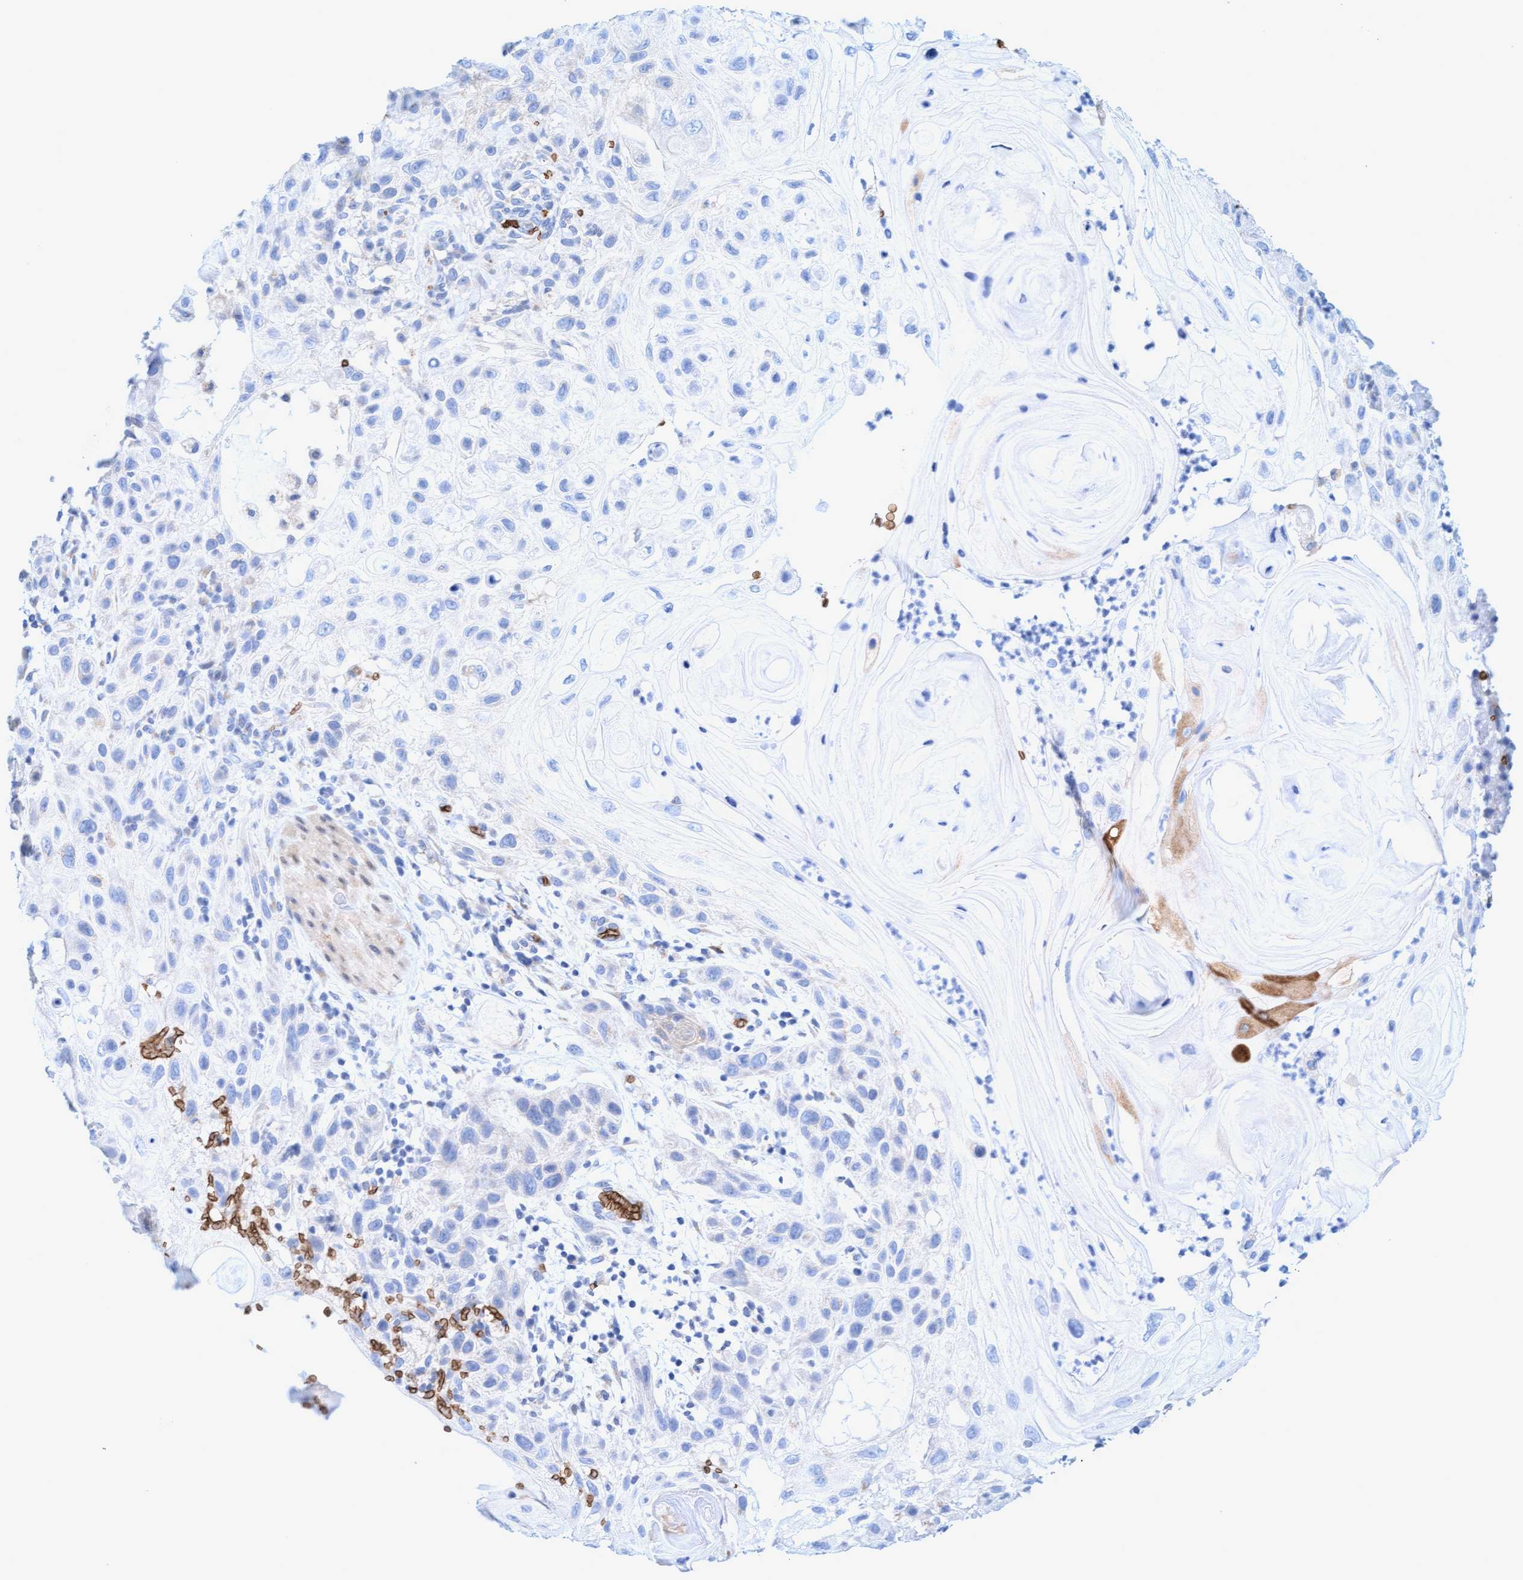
{"staining": {"intensity": "negative", "quantity": "none", "location": "none"}, "tissue": "skin cancer", "cell_type": "Tumor cells", "image_type": "cancer", "snomed": [{"axis": "morphology", "description": "Squamous cell carcinoma, NOS"}, {"axis": "topography", "description": "Skin"}], "caption": "Photomicrograph shows no protein staining in tumor cells of squamous cell carcinoma (skin) tissue.", "gene": "SPEM2", "patient": {"sex": "female", "age": 96}}